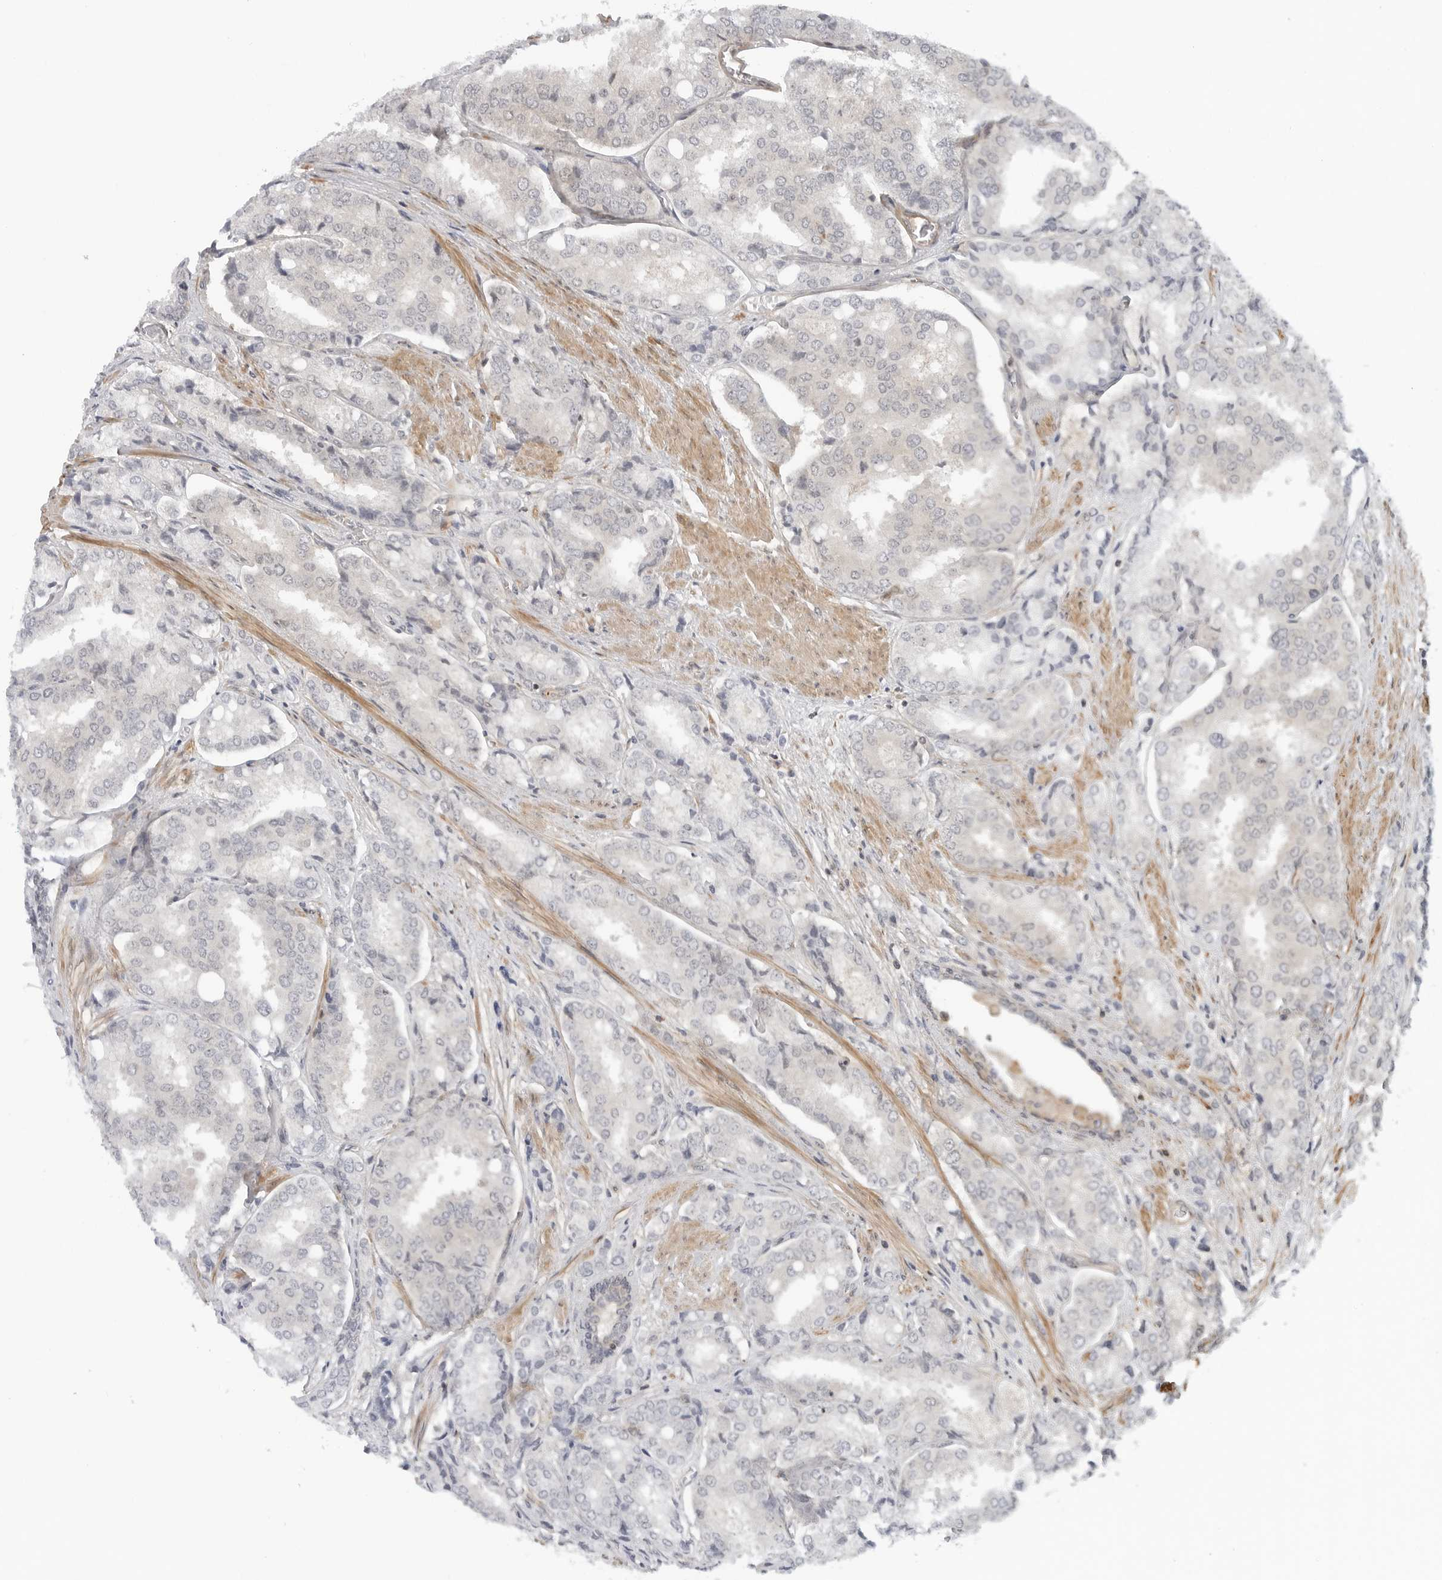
{"staining": {"intensity": "negative", "quantity": "none", "location": "none"}, "tissue": "prostate cancer", "cell_type": "Tumor cells", "image_type": "cancer", "snomed": [{"axis": "morphology", "description": "Adenocarcinoma, High grade"}, {"axis": "topography", "description": "Prostate"}], "caption": "This photomicrograph is of prostate cancer stained with immunohistochemistry (IHC) to label a protein in brown with the nuclei are counter-stained blue. There is no staining in tumor cells. The staining was performed using DAB (3,3'-diaminobenzidine) to visualize the protein expression in brown, while the nuclei were stained in blue with hematoxylin (Magnification: 20x).", "gene": "STXBP3", "patient": {"sex": "male", "age": 50}}